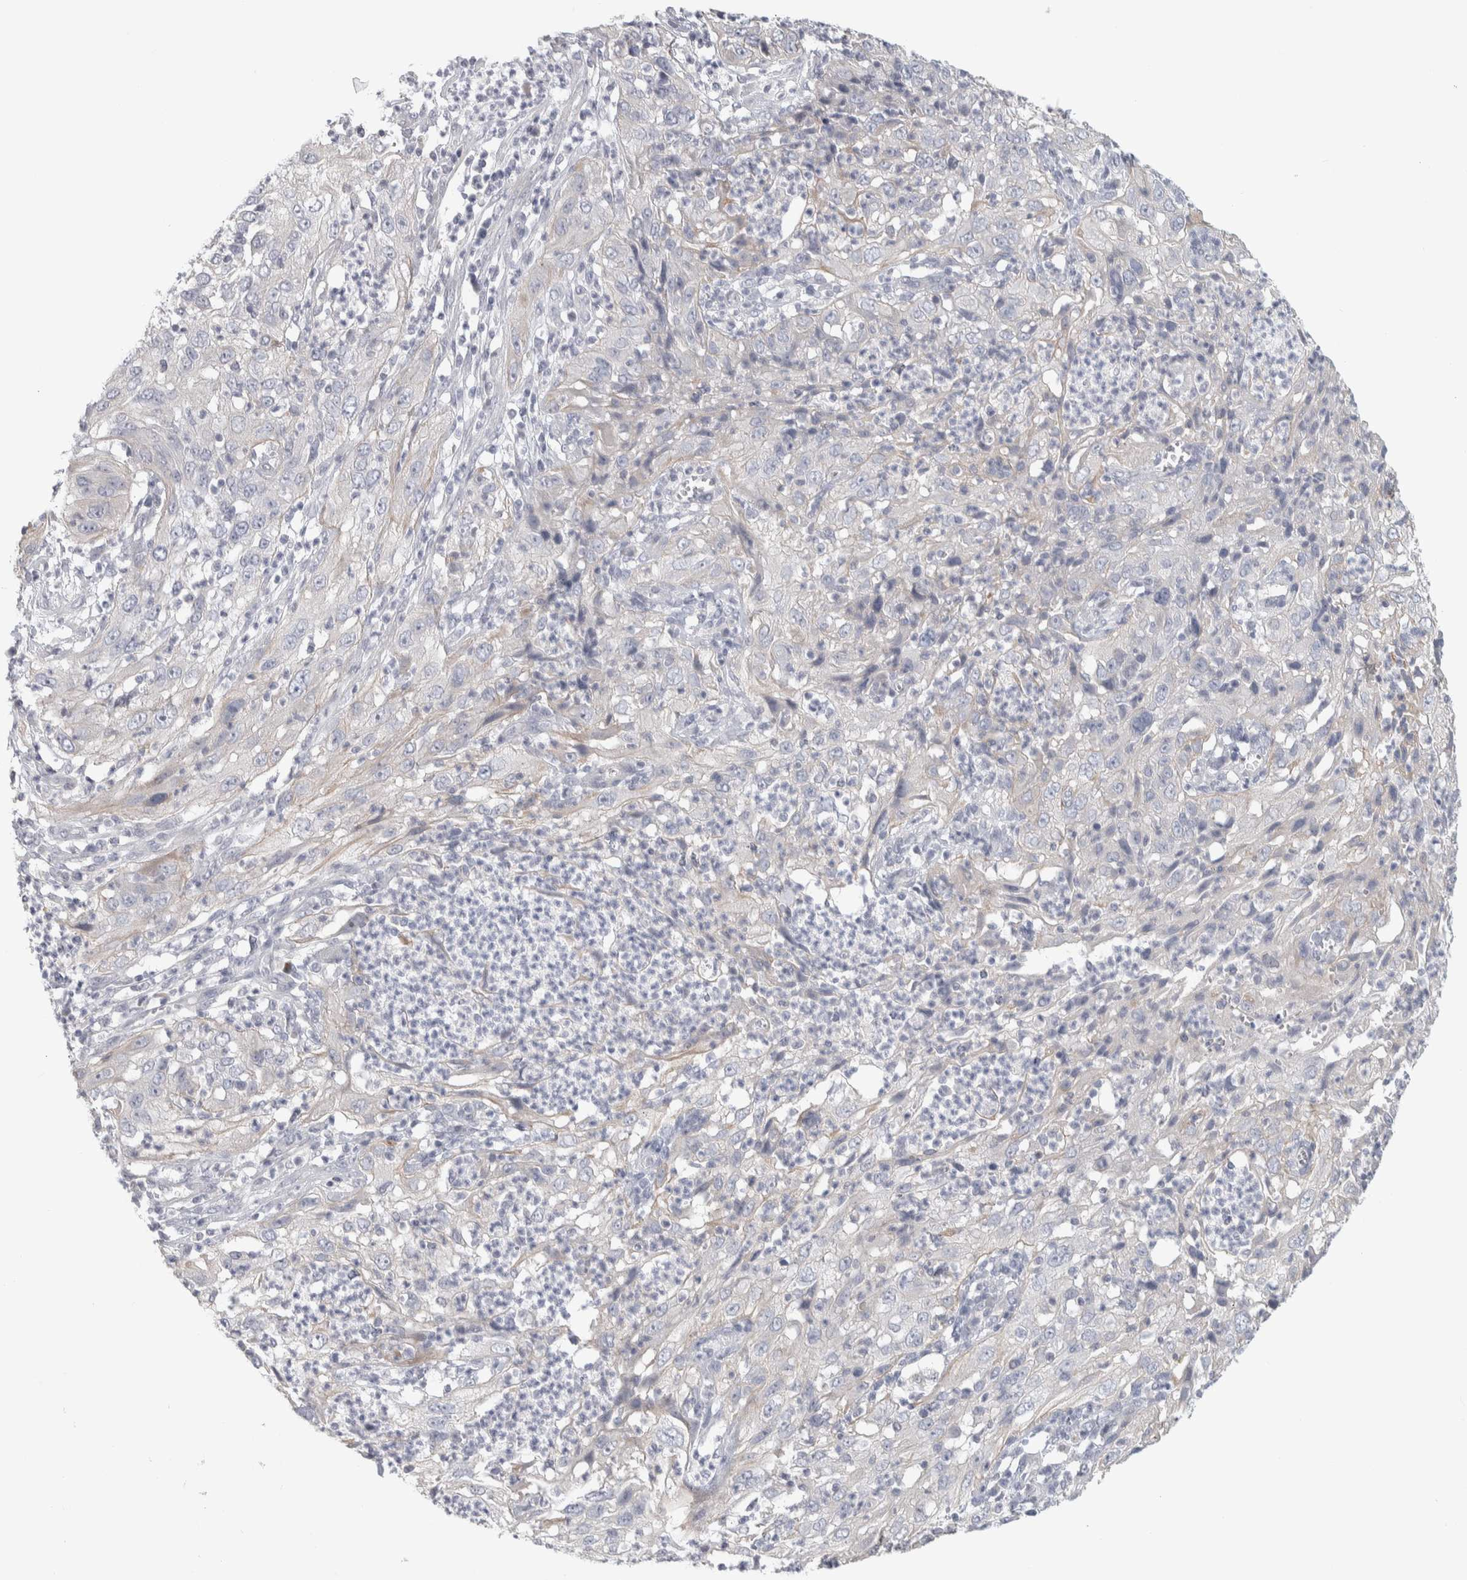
{"staining": {"intensity": "negative", "quantity": "none", "location": "none"}, "tissue": "cervical cancer", "cell_type": "Tumor cells", "image_type": "cancer", "snomed": [{"axis": "morphology", "description": "Squamous cell carcinoma, NOS"}, {"axis": "topography", "description": "Cervix"}], "caption": "The image shows no significant expression in tumor cells of squamous cell carcinoma (cervical).", "gene": "DCXR", "patient": {"sex": "female", "age": 32}}